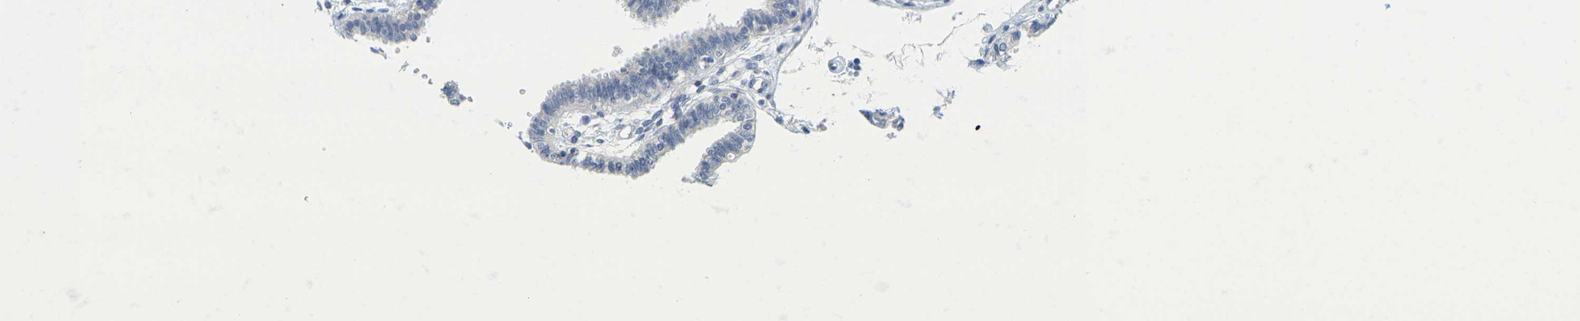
{"staining": {"intensity": "negative", "quantity": "none", "location": "none"}, "tissue": "fallopian tube", "cell_type": "Glandular cells", "image_type": "normal", "snomed": [{"axis": "morphology", "description": "Normal tissue, NOS"}, {"axis": "topography", "description": "Fallopian tube"}], "caption": "This photomicrograph is of benign fallopian tube stained with IHC to label a protein in brown with the nuclei are counter-stained blue. There is no staining in glandular cells. (Brightfield microscopy of DAB immunohistochemistry (IHC) at high magnification).", "gene": "KLK5", "patient": {"sex": "female", "age": 32}}